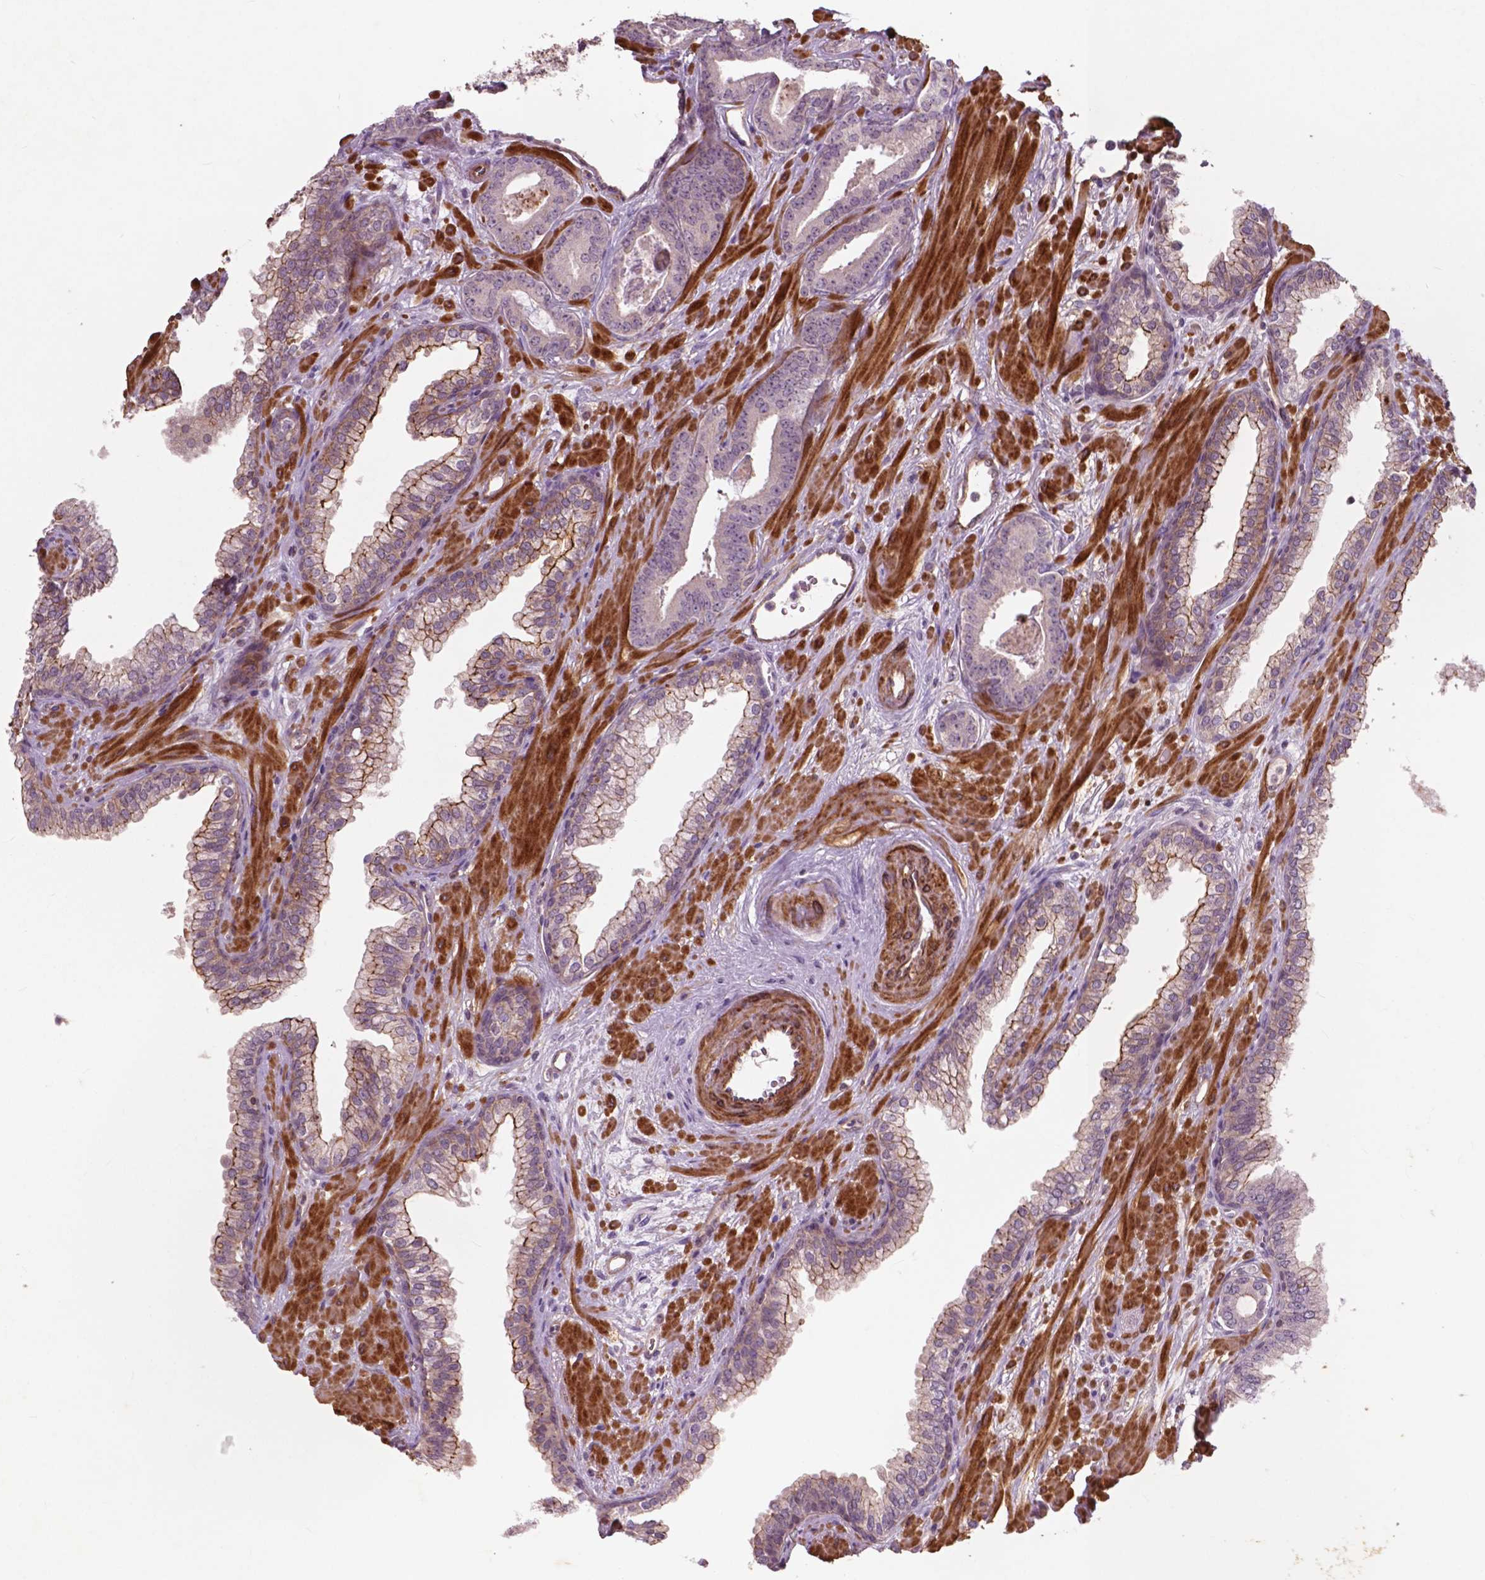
{"staining": {"intensity": "negative", "quantity": "none", "location": "none"}, "tissue": "prostate cancer", "cell_type": "Tumor cells", "image_type": "cancer", "snomed": [{"axis": "morphology", "description": "Adenocarcinoma, Low grade"}, {"axis": "topography", "description": "Prostate"}], "caption": "IHC histopathology image of neoplastic tissue: human prostate cancer stained with DAB demonstrates no significant protein expression in tumor cells. (Brightfield microscopy of DAB (3,3'-diaminobenzidine) immunohistochemistry at high magnification).", "gene": "RFPL4B", "patient": {"sex": "male", "age": 61}}